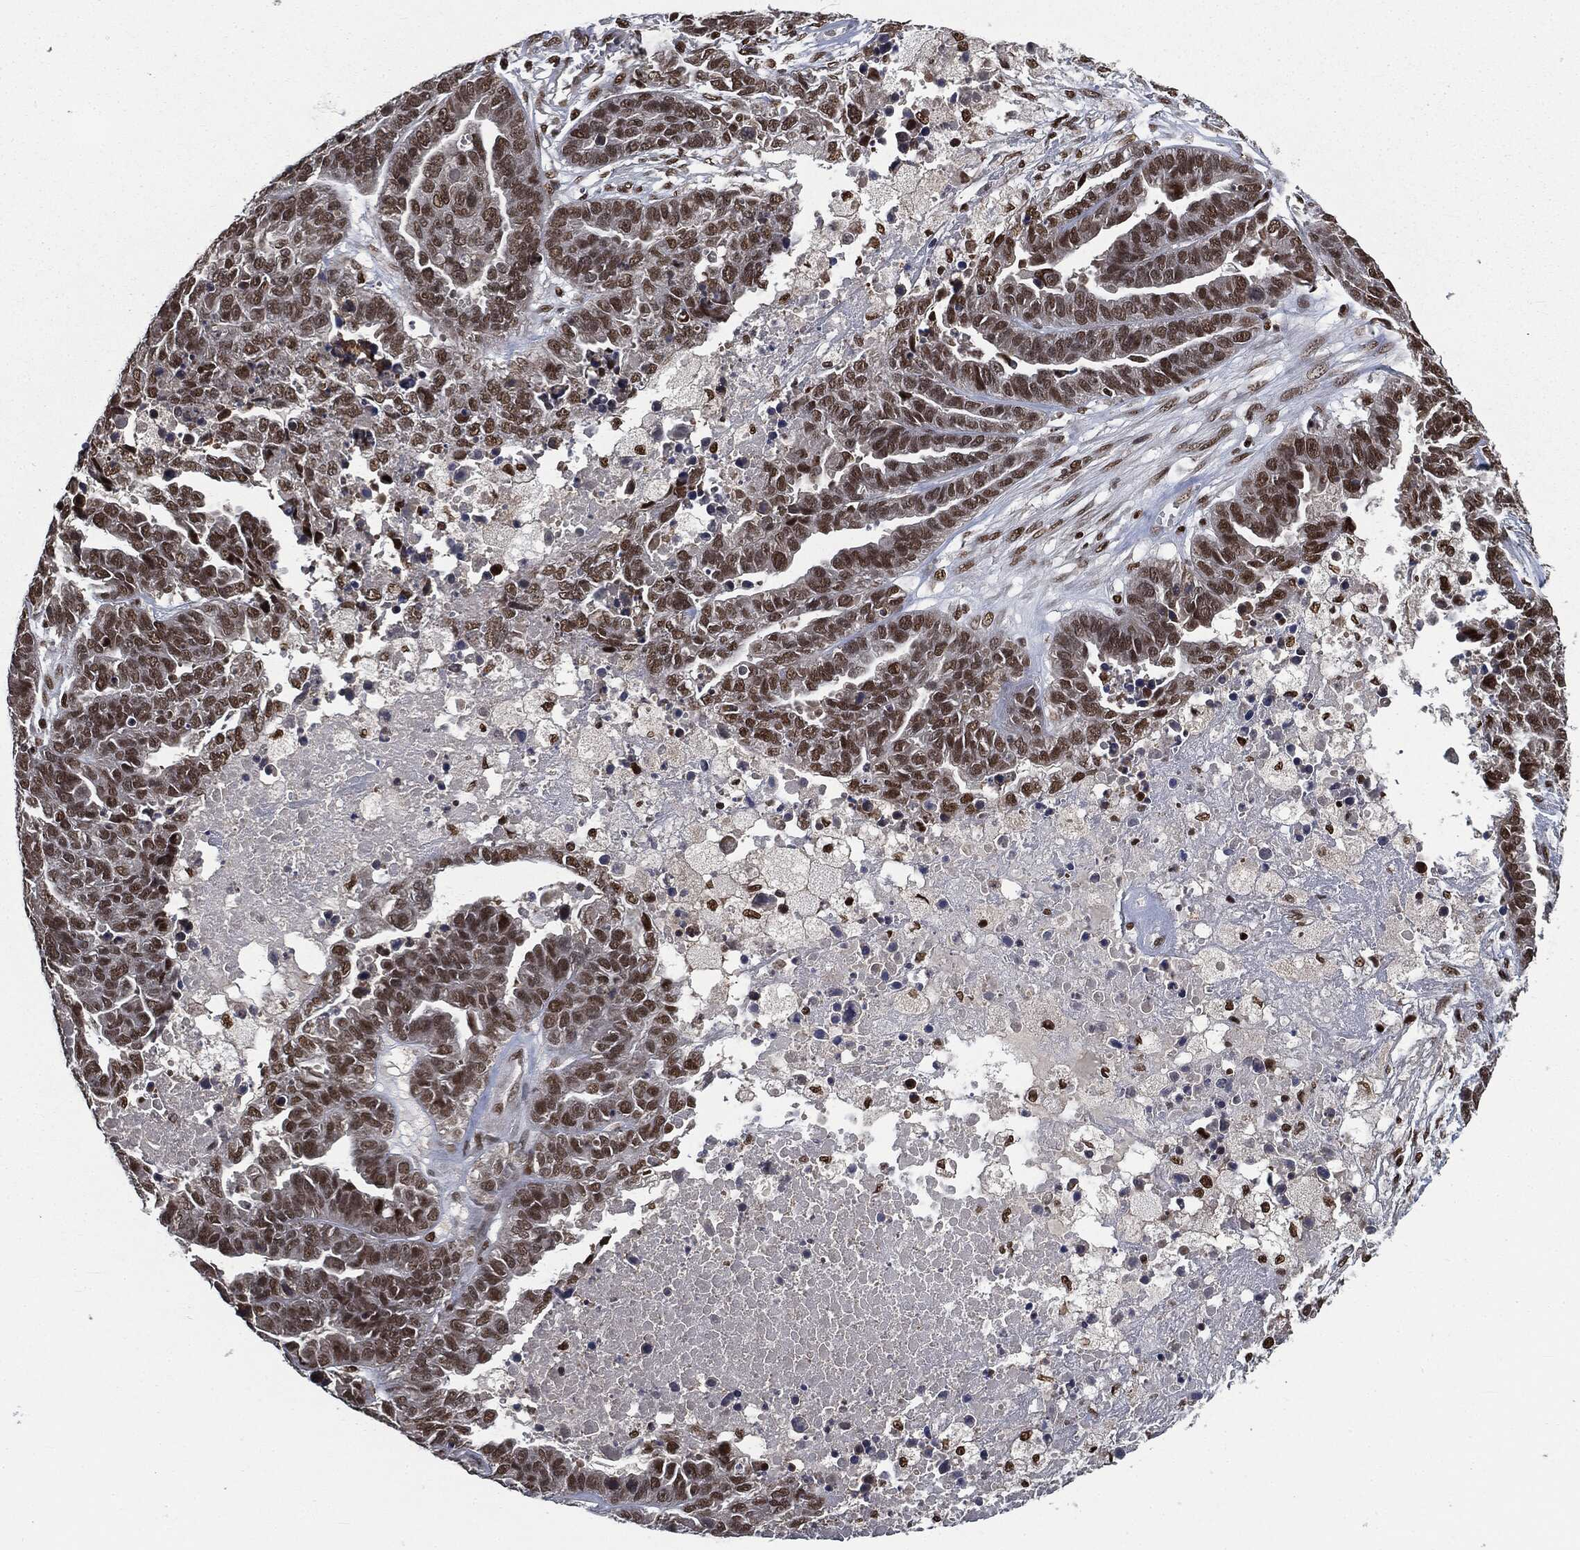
{"staining": {"intensity": "strong", "quantity": ">75%", "location": "nuclear"}, "tissue": "ovarian cancer", "cell_type": "Tumor cells", "image_type": "cancer", "snomed": [{"axis": "morphology", "description": "Cystadenocarcinoma, serous, NOS"}, {"axis": "topography", "description": "Ovary"}], "caption": "High-power microscopy captured an immunohistochemistry image of ovarian cancer (serous cystadenocarcinoma), revealing strong nuclear expression in approximately >75% of tumor cells. Nuclei are stained in blue.", "gene": "DPH2", "patient": {"sex": "female", "age": 87}}